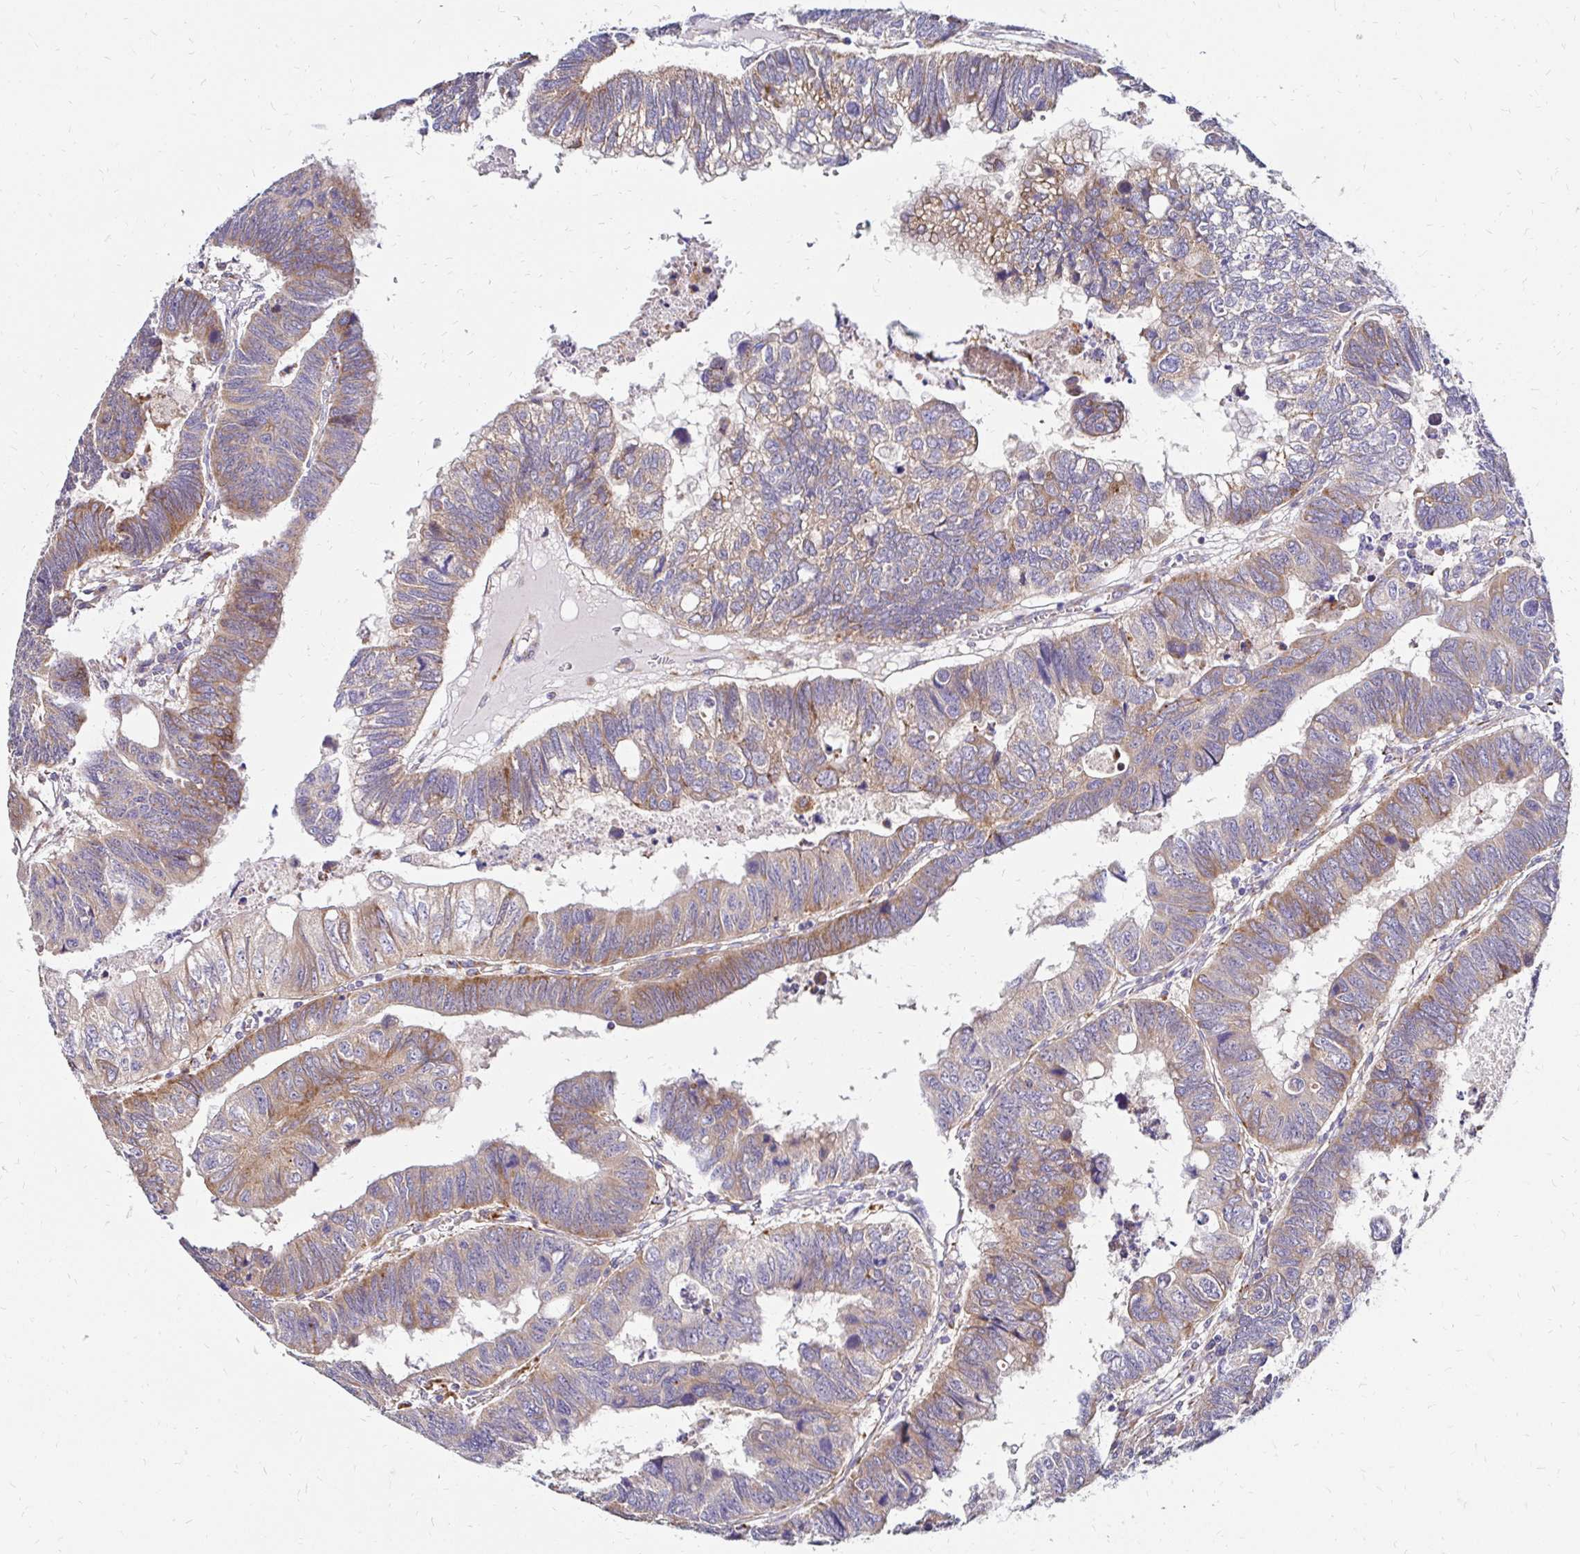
{"staining": {"intensity": "moderate", "quantity": "25%-75%", "location": "cytoplasmic/membranous"}, "tissue": "colorectal cancer", "cell_type": "Tumor cells", "image_type": "cancer", "snomed": [{"axis": "morphology", "description": "Adenocarcinoma, NOS"}, {"axis": "topography", "description": "Colon"}], "caption": "This photomicrograph reveals immunohistochemistry (IHC) staining of adenocarcinoma (colorectal), with medium moderate cytoplasmic/membranous staining in about 25%-75% of tumor cells.", "gene": "IDUA", "patient": {"sex": "male", "age": 62}}